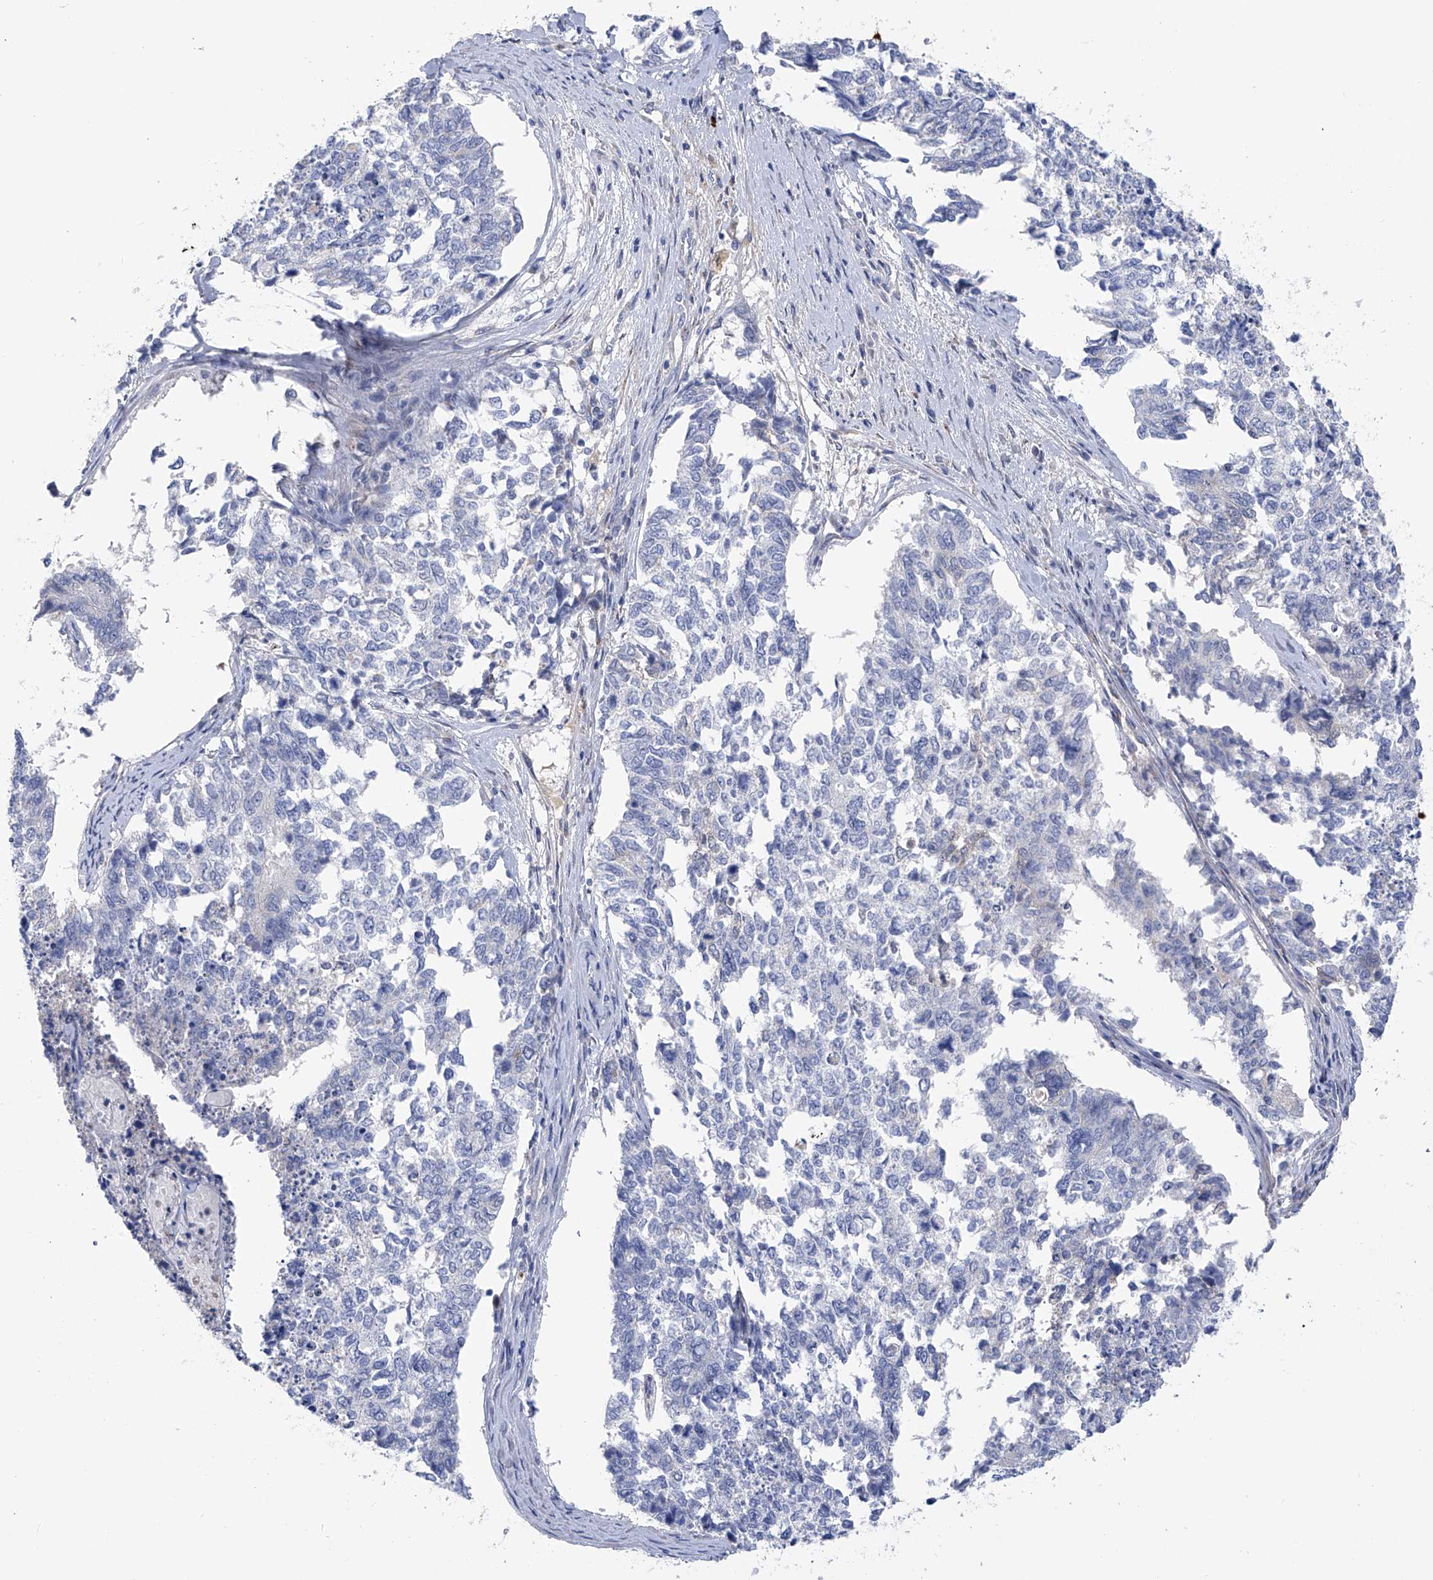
{"staining": {"intensity": "negative", "quantity": "none", "location": "none"}, "tissue": "cervical cancer", "cell_type": "Tumor cells", "image_type": "cancer", "snomed": [{"axis": "morphology", "description": "Squamous cell carcinoma, NOS"}, {"axis": "topography", "description": "Cervix"}], "caption": "Squamous cell carcinoma (cervical) was stained to show a protein in brown. There is no significant positivity in tumor cells.", "gene": "PHF20", "patient": {"sex": "female", "age": 63}}